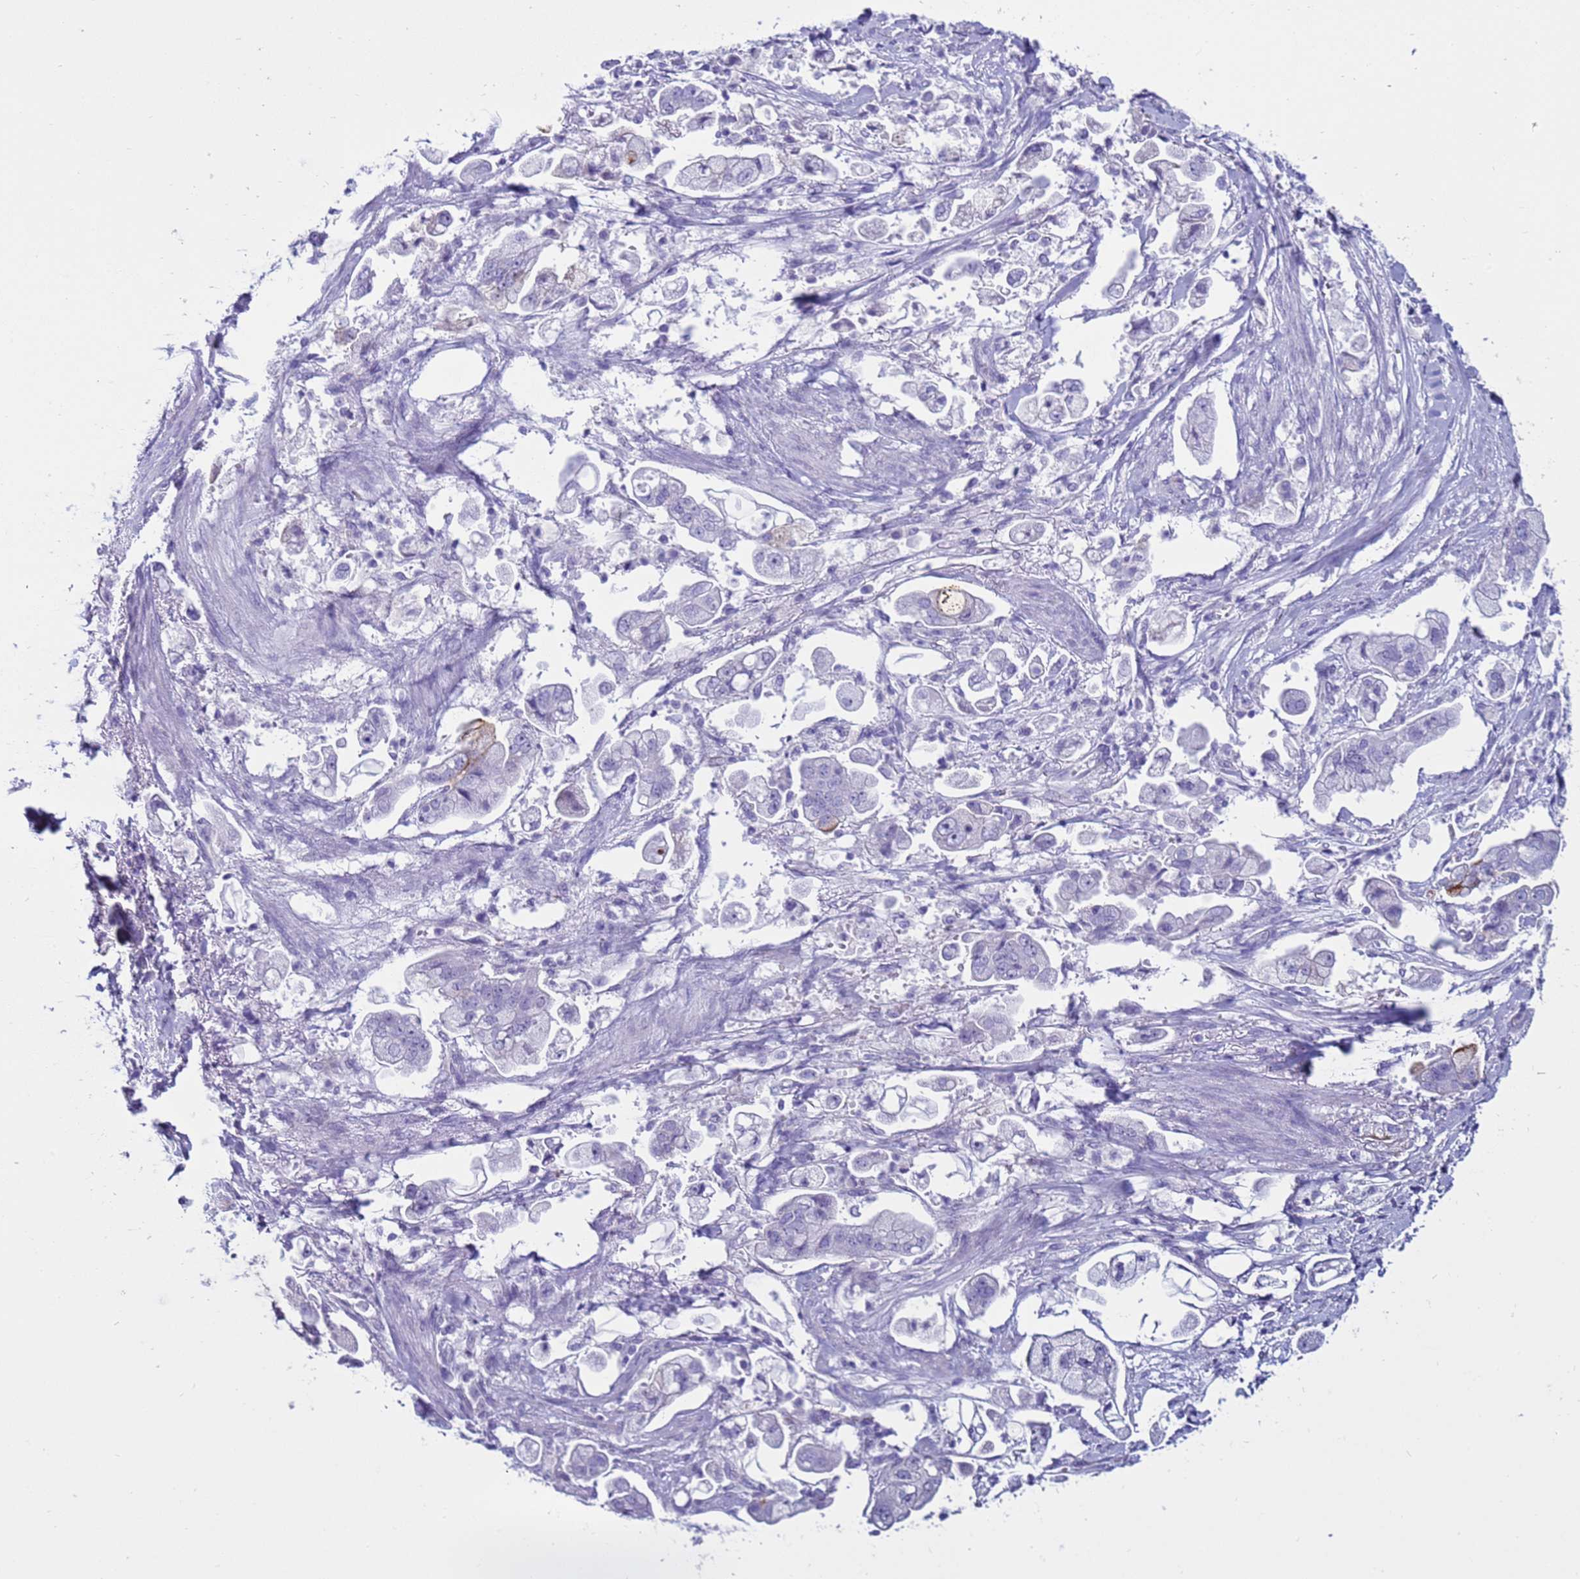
{"staining": {"intensity": "moderate", "quantity": "<25%", "location": "cytoplasmic/membranous"}, "tissue": "stomach cancer", "cell_type": "Tumor cells", "image_type": "cancer", "snomed": [{"axis": "morphology", "description": "Adenocarcinoma, NOS"}, {"axis": "topography", "description": "Stomach"}], "caption": "An immunohistochemistry (IHC) micrograph of tumor tissue is shown. Protein staining in brown shows moderate cytoplasmic/membranous positivity in adenocarcinoma (stomach) within tumor cells. Using DAB (brown) and hematoxylin (blue) stains, captured at high magnification using brightfield microscopy.", "gene": "CST4", "patient": {"sex": "male", "age": 62}}